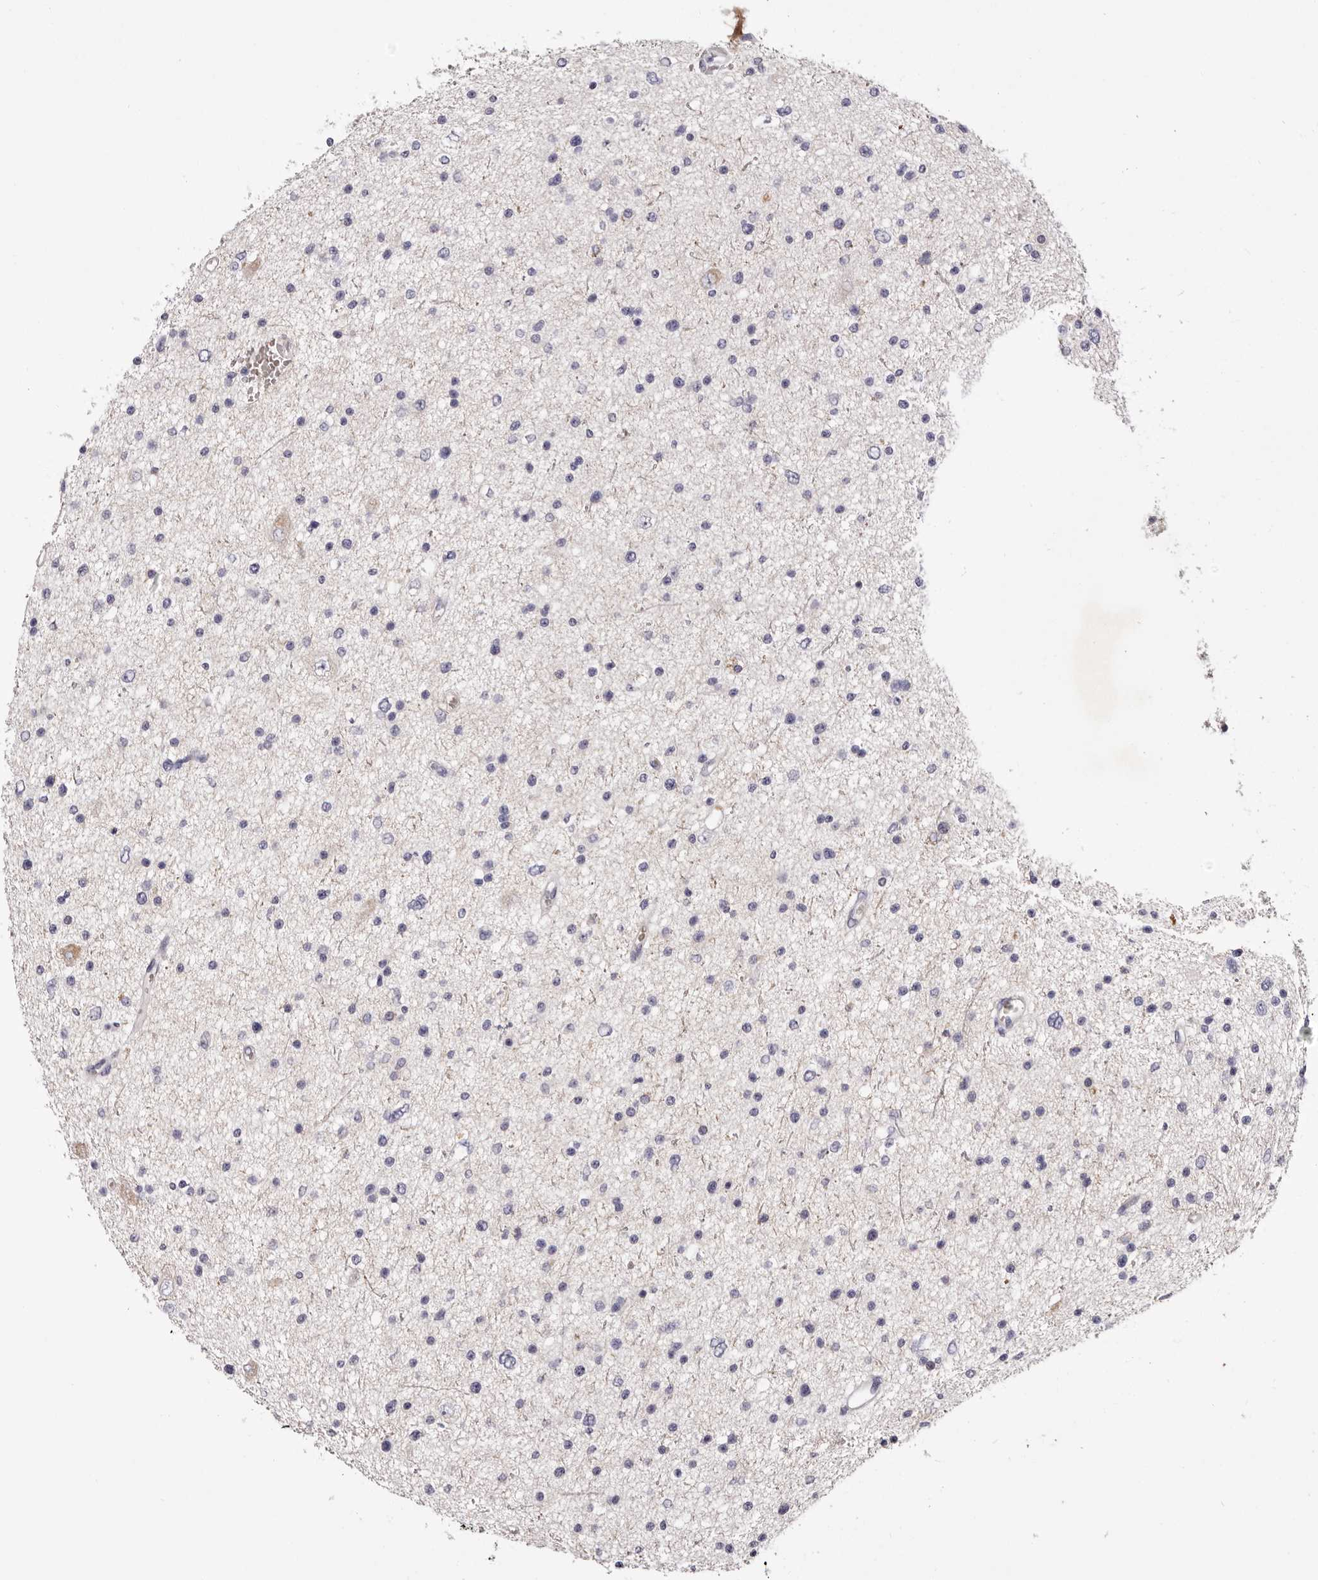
{"staining": {"intensity": "negative", "quantity": "none", "location": "none"}, "tissue": "glioma", "cell_type": "Tumor cells", "image_type": "cancer", "snomed": [{"axis": "morphology", "description": "Glioma, malignant, Low grade"}, {"axis": "topography", "description": "Brain"}], "caption": "Tumor cells are negative for brown protein staining in malignant low-grade glioma.", "gene": "S1PR5", "patient": {"sex": "female", "age": 37}}